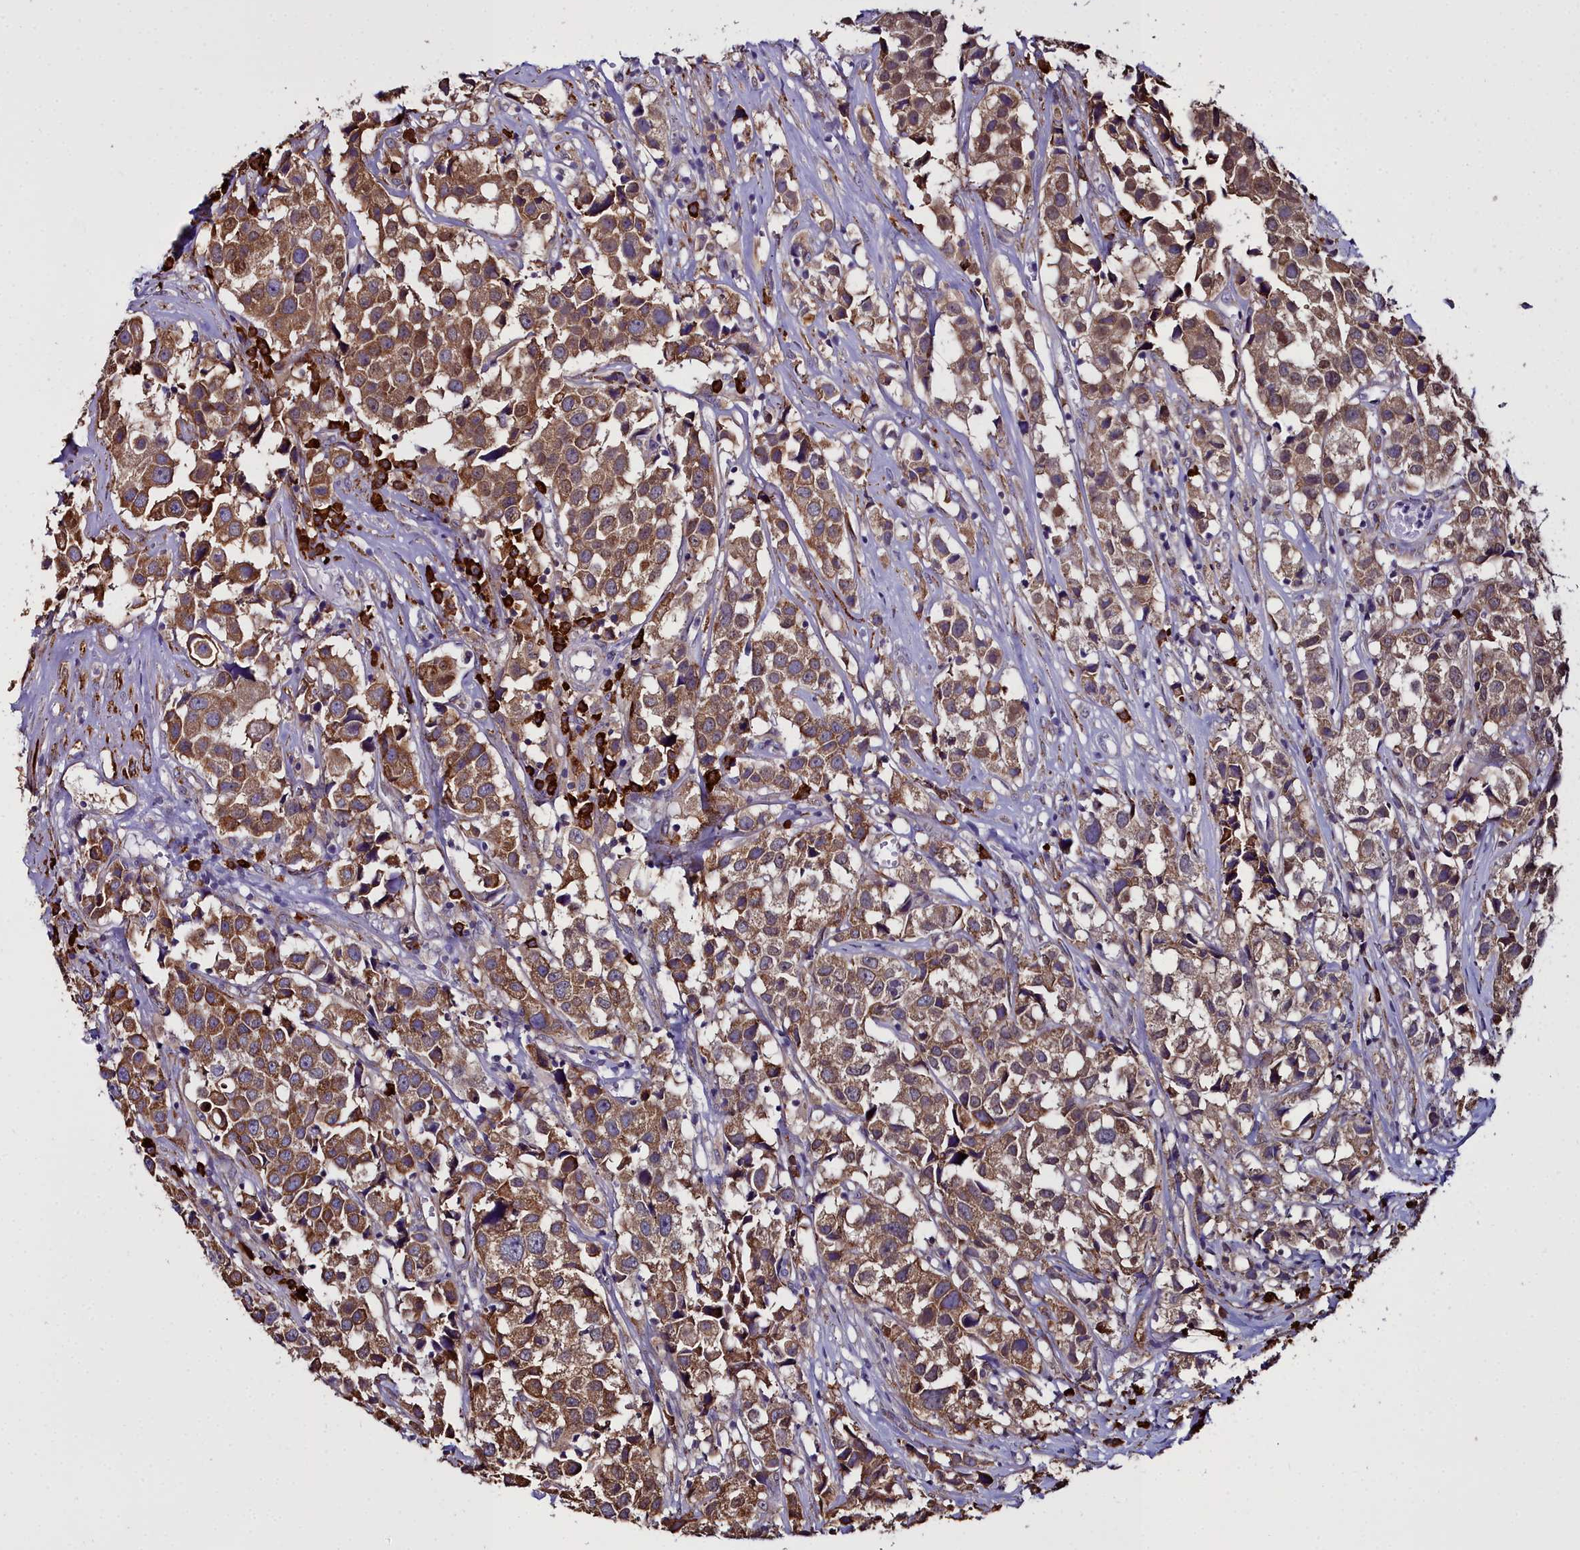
{"staining": {"intensity": "moderate", "quantity": ">75%", "location": "cytoplasmic/membranous"}, "tissue": "urothelial cancer", "cell_type": "Tumor cells", "image_type": "cancer", "snomed": [{"axis": "morphology", "description": "Urothelial carcinoma, High grade"}, {"axis": "topography", "description": "Urinary bladder"}], "caption": "IHC of urothelial cancer demonstrates medium levels of moderate cytoplasmic/membranous staining in approximately >75% of tumor cells.", "gene": "TXNDC5", "patient": {"sex": "female", "age": 75}}